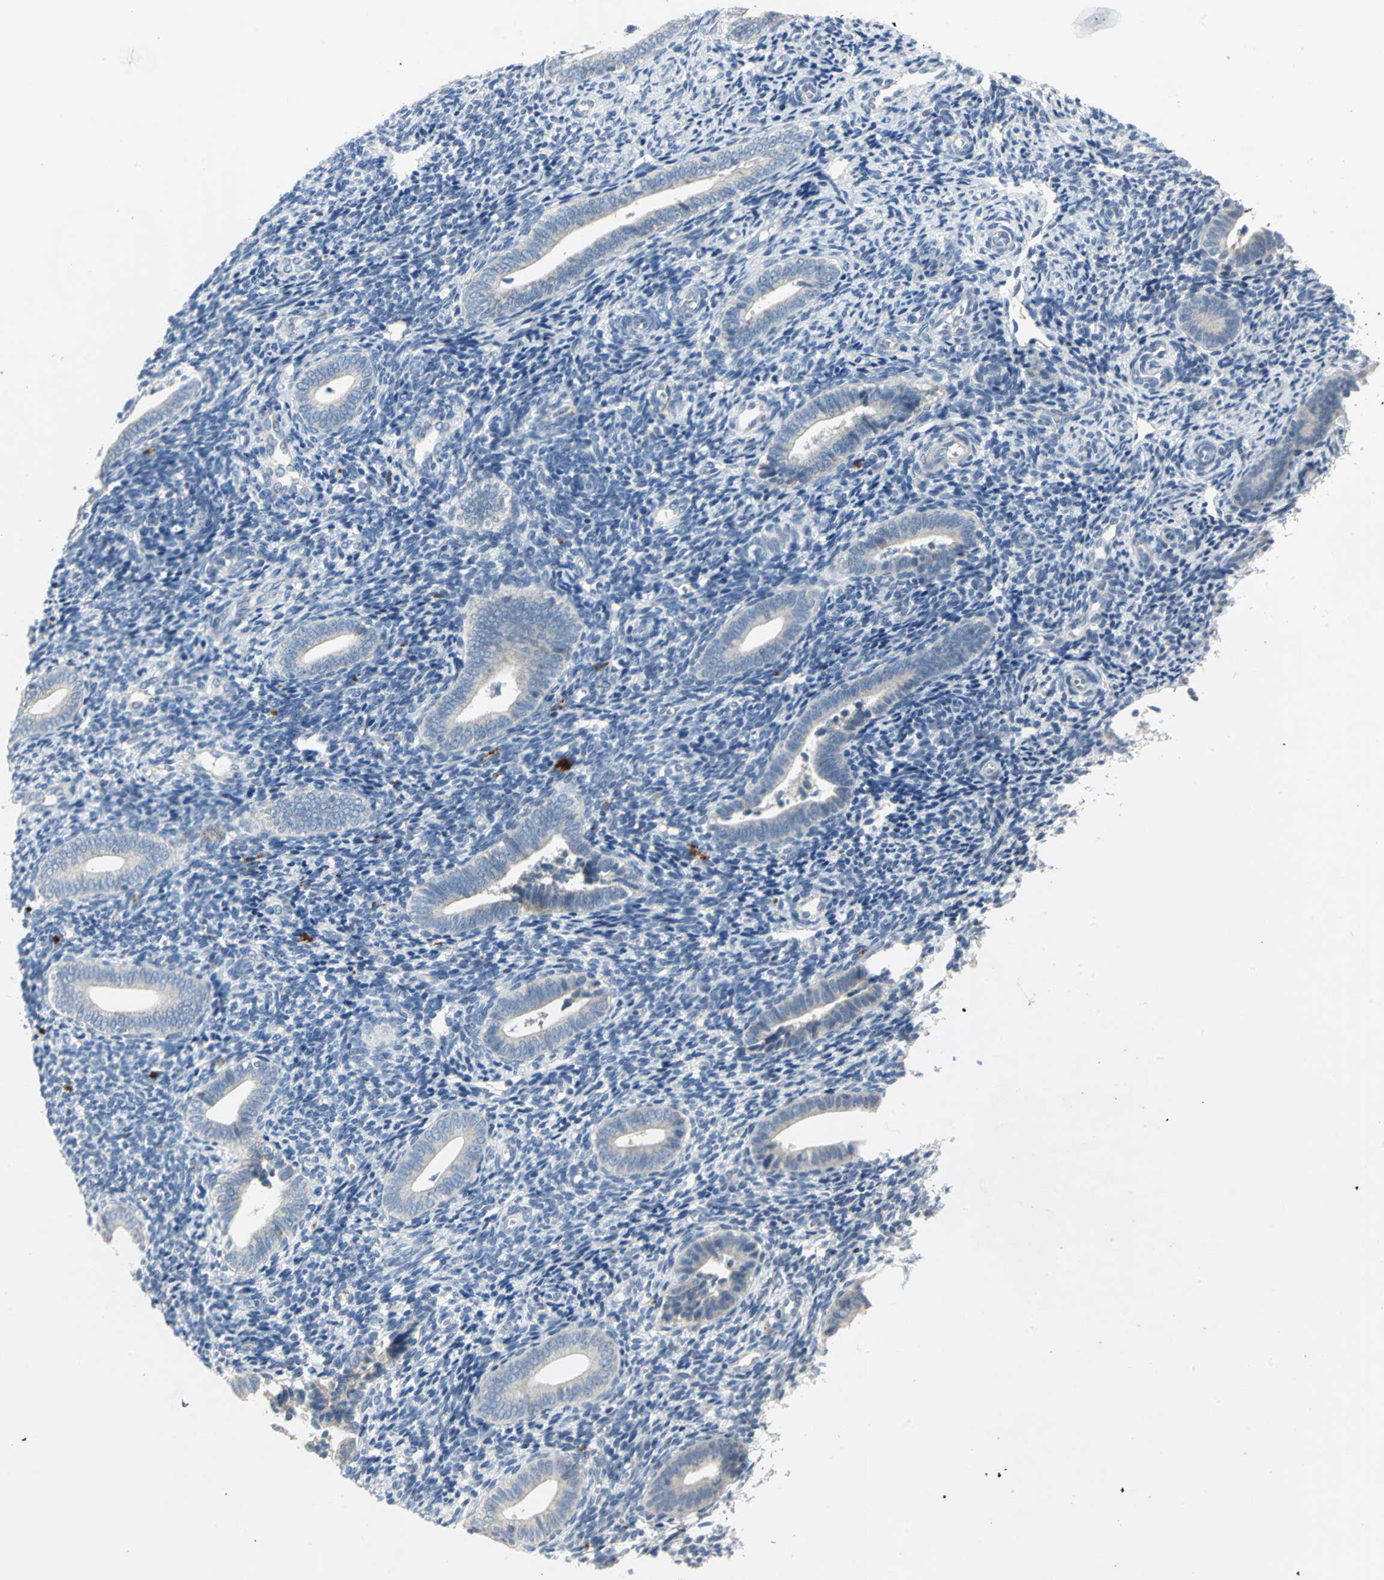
{"staining": {"intensity": "negative", "quantity": "none", "location": "none"}, "tissue": "endometrium", "cell_type": "Cells in endometrial stroma", "image_type": "normal", "snomed": [{"axis": "morphology", "description": "Normal tissue, NOS"}, {"axis": "topography", "description": "Uterus"}, {"axis": "topography", "description": "Endometrium"}], "caption": "This is an IHC image of normal endometrium. There is no staining in cells in endometrial stroma.", "gene": "SPPL2B", "patient": {"sex": "female", "age": 33}}